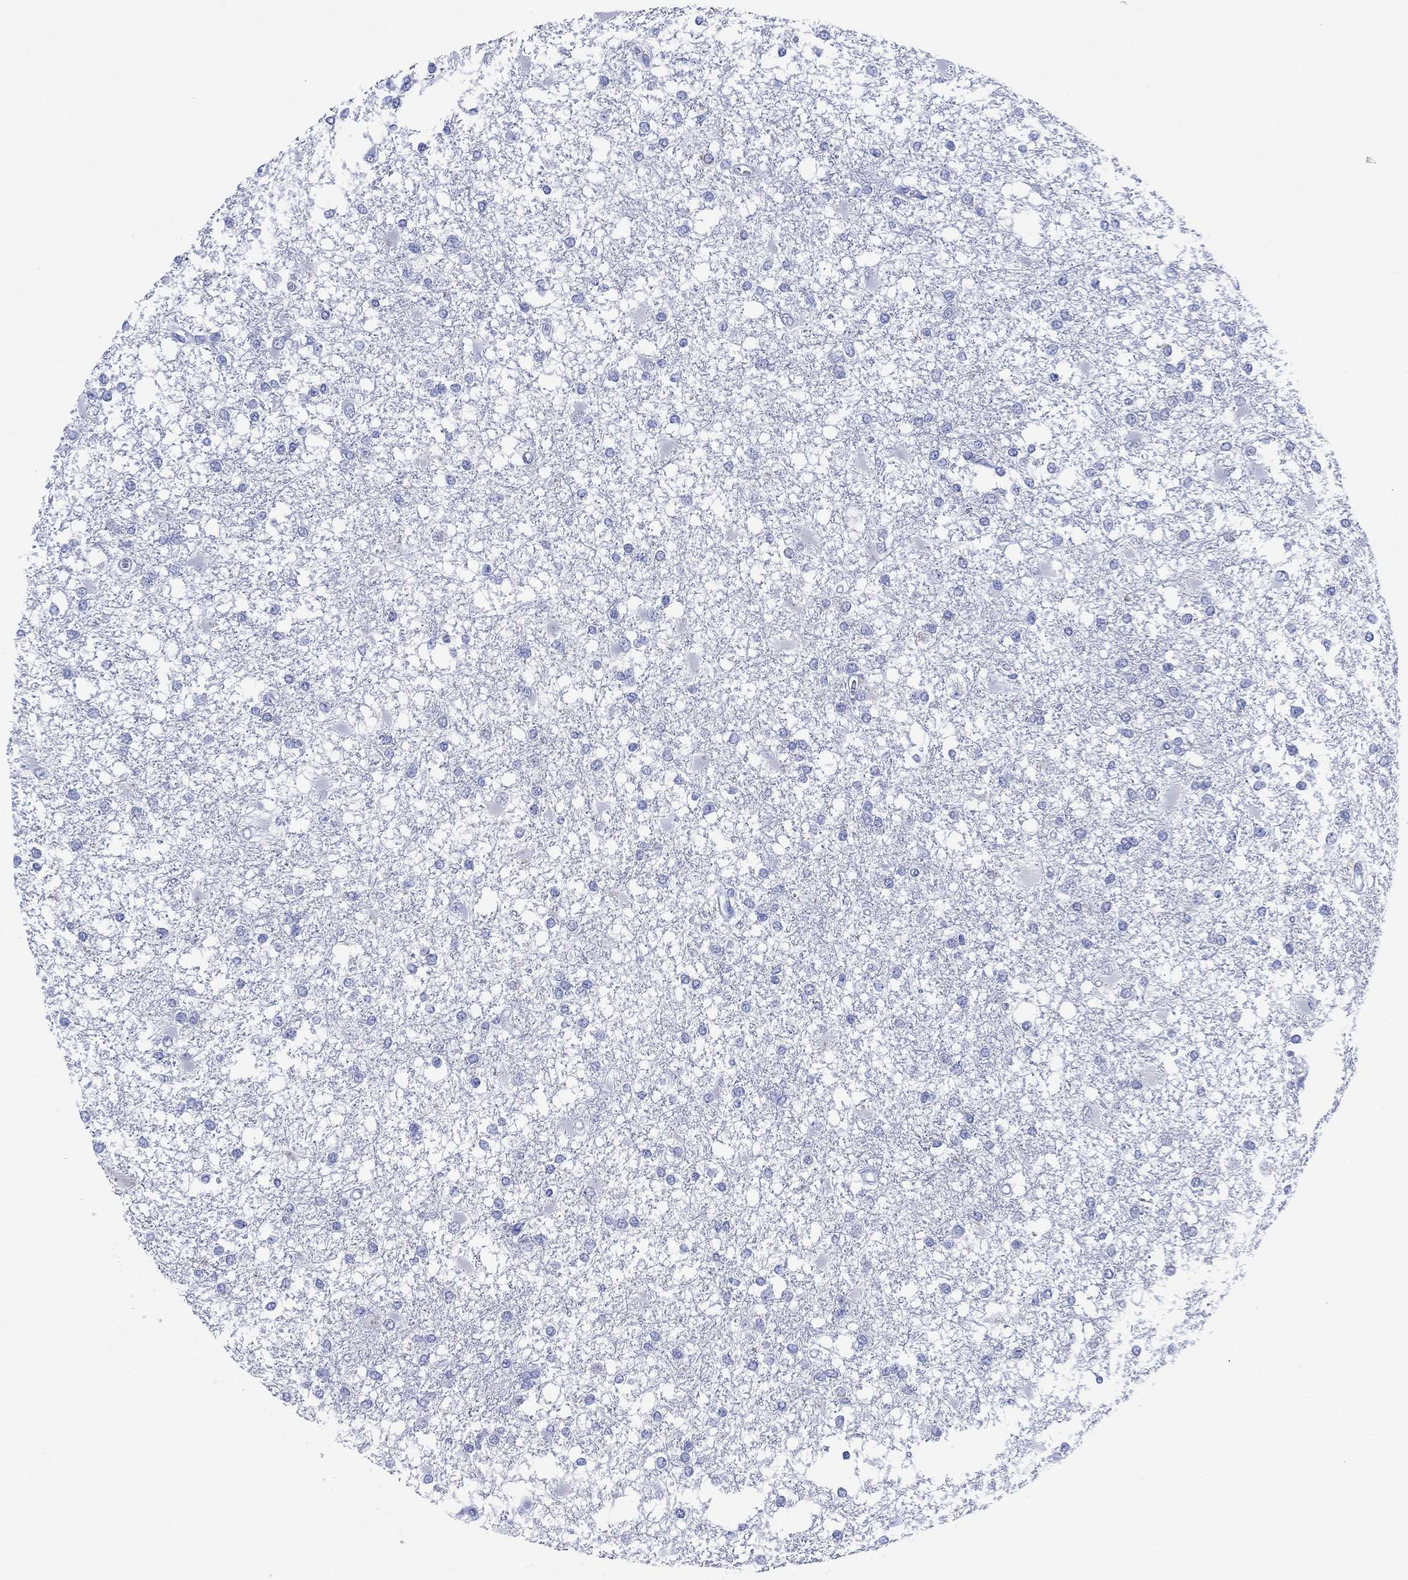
{"staining": {"intensity": "negative", "quantity": "none", "location": "none"}, "tissue": "glioma", "cell_type": "Tumor cells", "image_type": "cancer", "snomed": [{"axis": "morphology", "description": "Glioma, malignant, High grade"}, {"axis": "topography", "description": "Cerebral cortex"}], "caption": "This is a image of immunohistochemistry staining of malignant glioma (high-grade), which shows no expression in tumor cells.", "gene": "SLC9C2", "patient": {"sex": "male", "age": 79}}